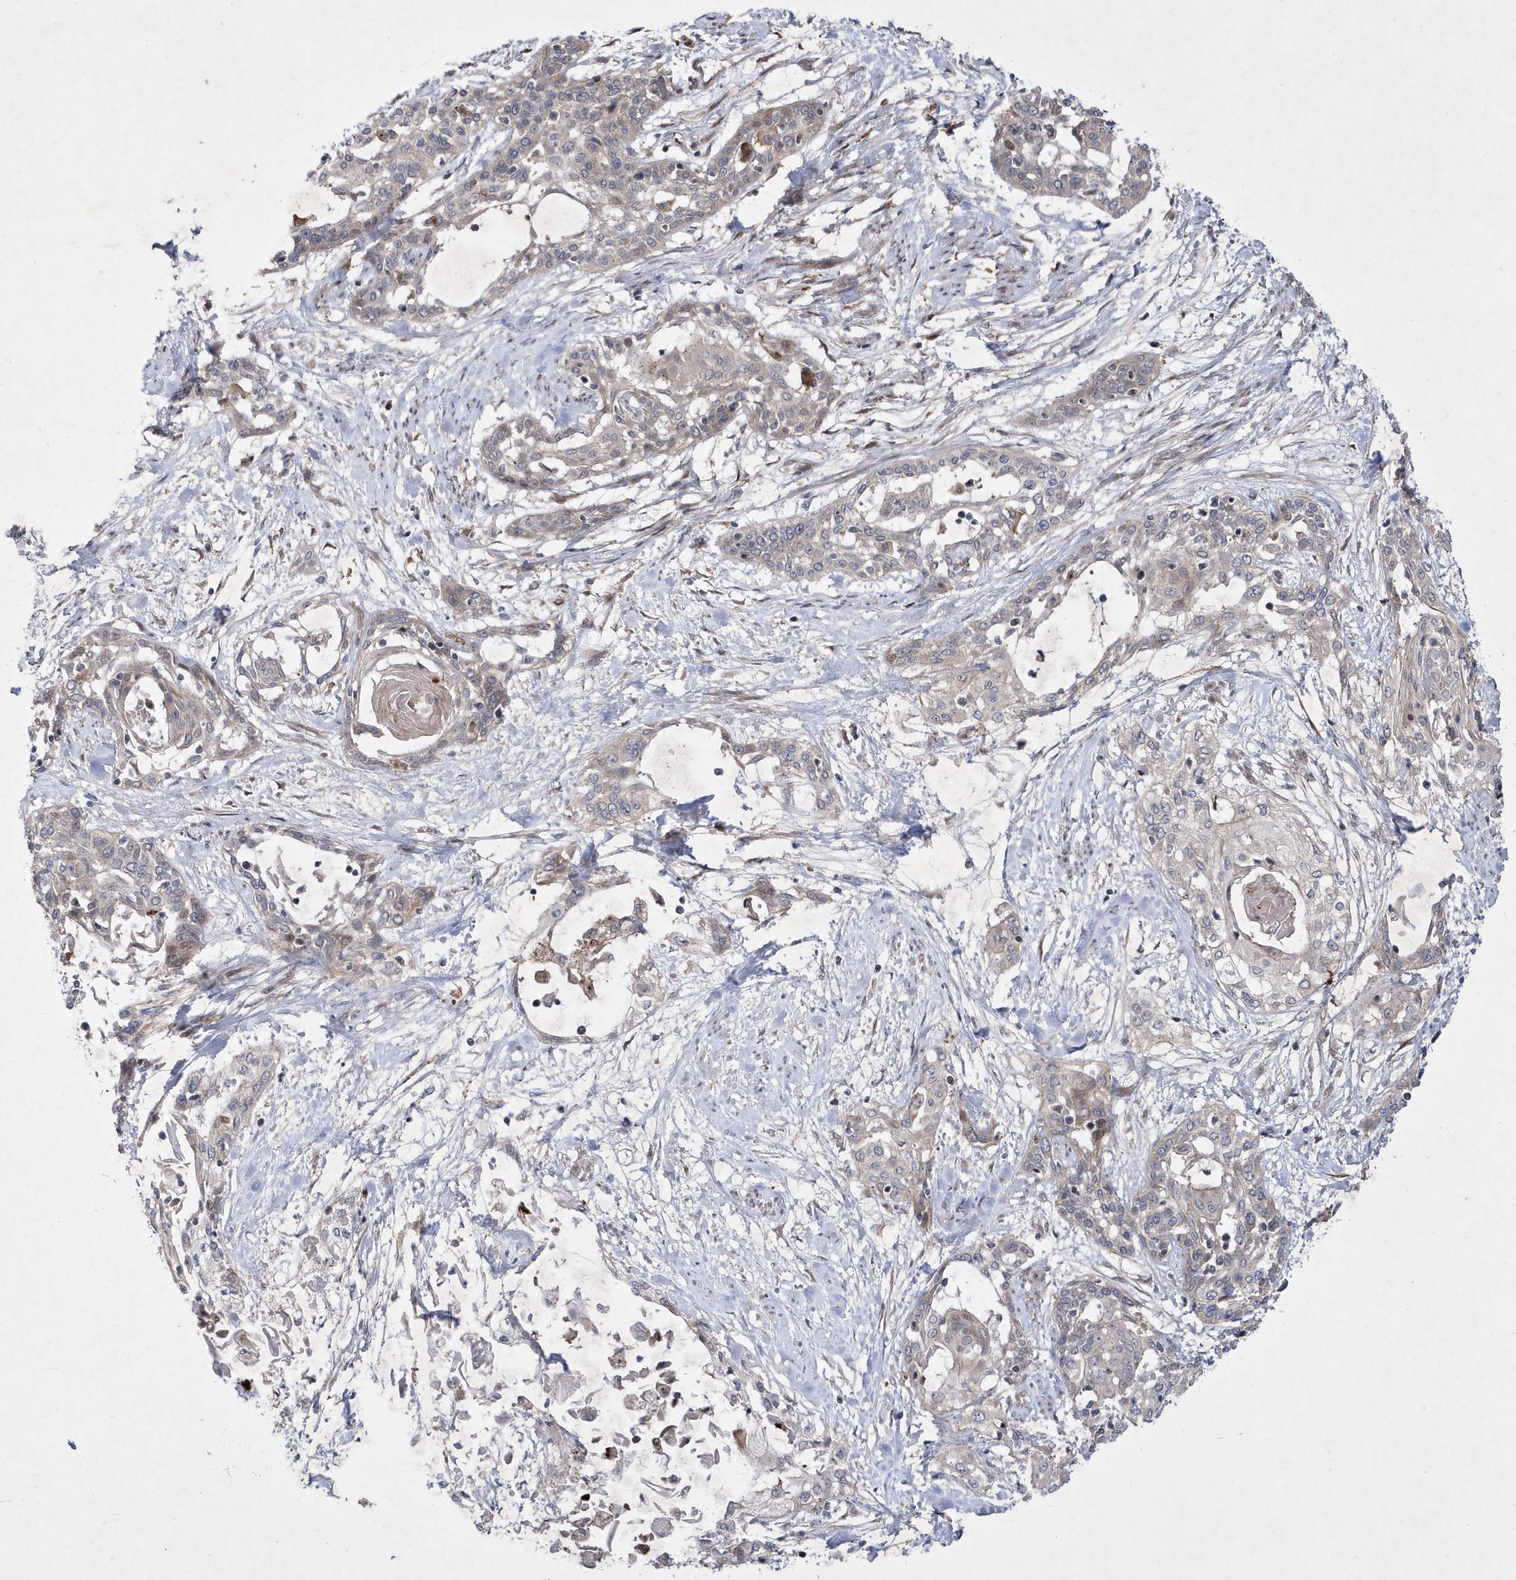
{"staining": {"intensity": "weak", "quantity": "<25%", "location": "cytoplasmic/membranous"}, "tissue": "cervical cancer", "cell_type": "Tumor cells", "image_type": "cancer", "snomed": [{"axis": "morphology", "description": "Squamous cell carcinoma, NOS"}, {"axis": "topography", "description": "Cervix"}], "caption": "Tumor cells show no significant protein expression in squamous cell carcinoma (cervical).", "gene": "LONRF2", "patient": {"sex": "female", "age": 57}}